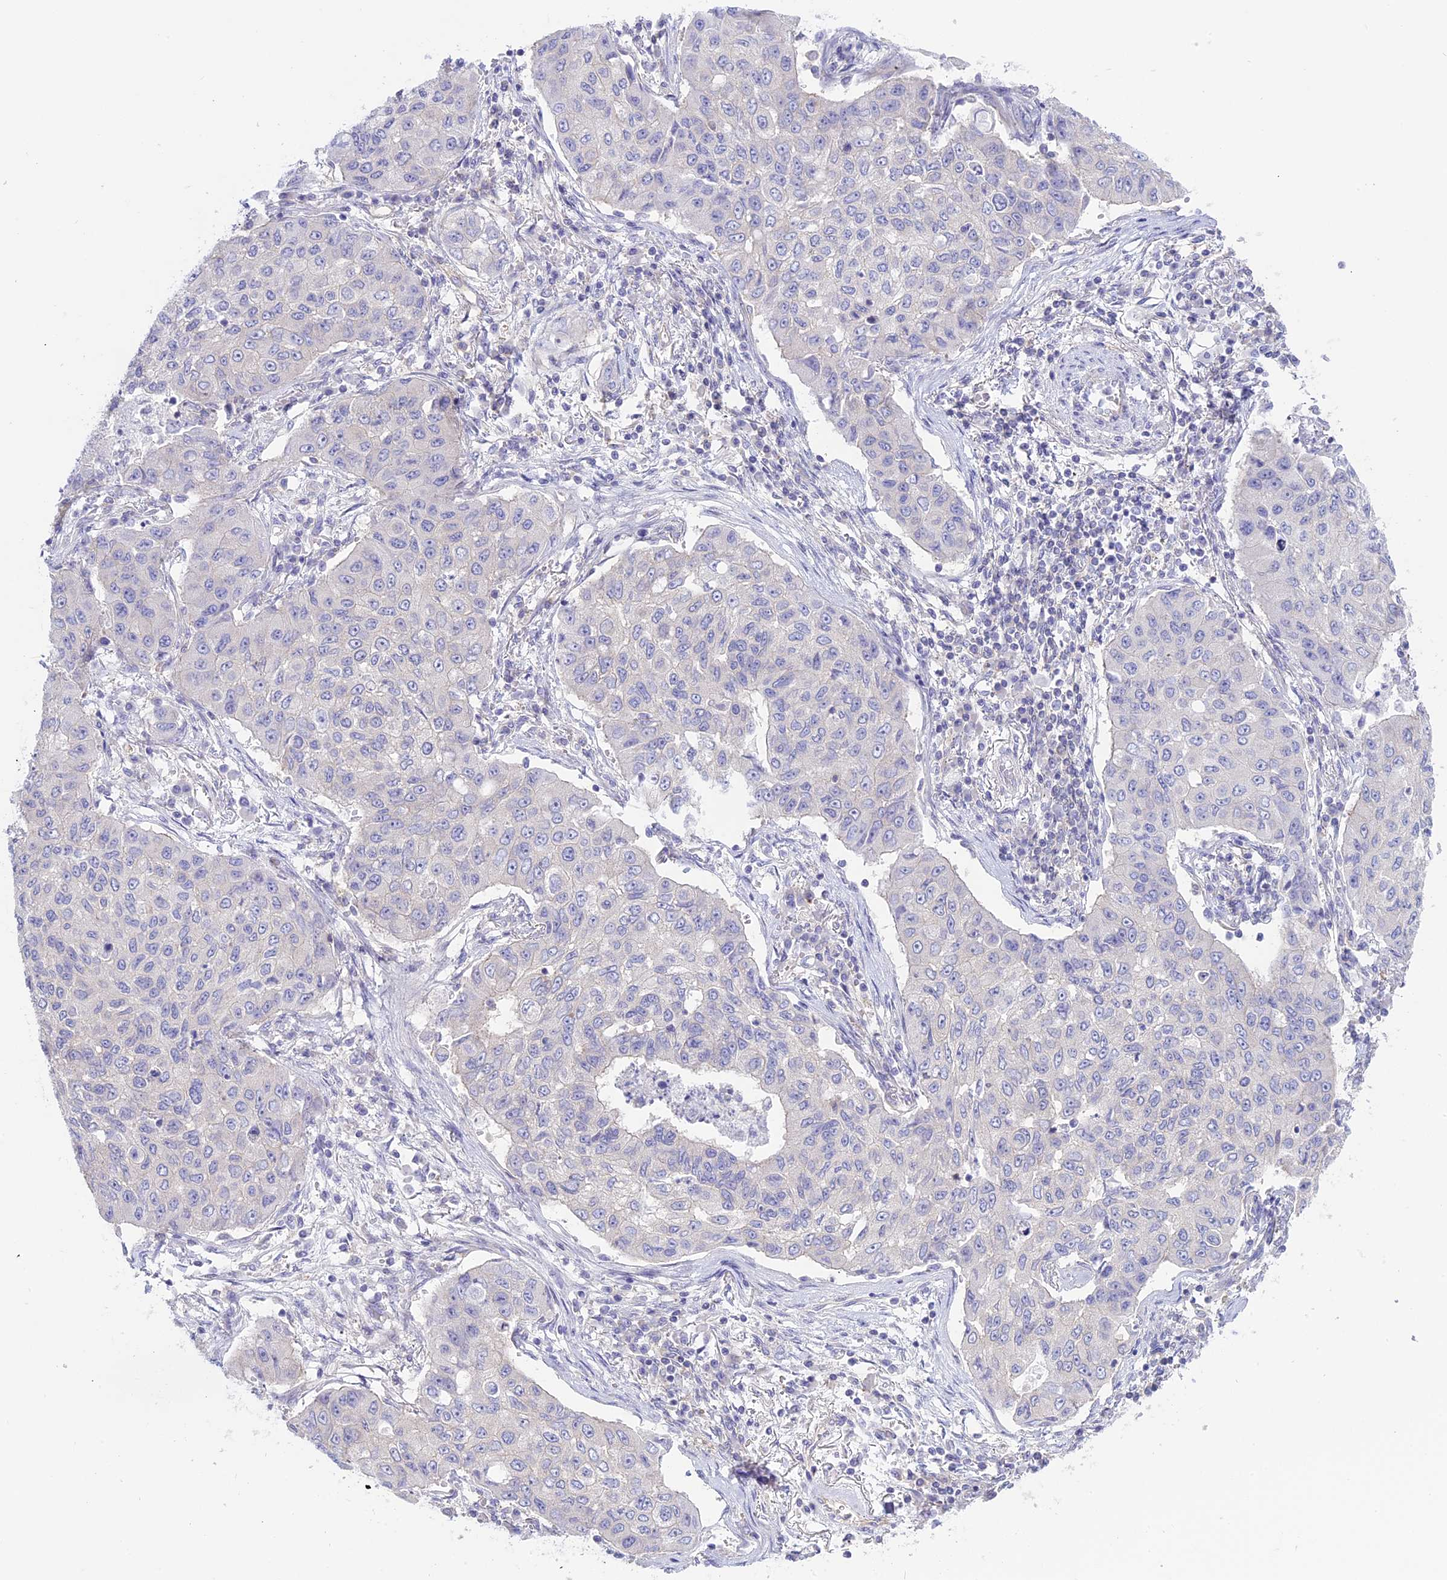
{"staining": {"intensity": "negative", "quantity": "none", "location": "none"}, "tissue": "lung cancer", "cell_type": "Tumor cells", "image_type": "cancer", "snomed": [{"axis": "morphology", "description": "Squamous cell carcinoma, NOS"}, {"axis": "topography", "description": "Lung"}], "caption": "Human lung cancer (squamous cell carcinoma) stained for a protein using immunohistochemistry displays no expression in tumor cells.", "gene": "AHCYL1", "patient": {"sex": "male", "age": 74}}